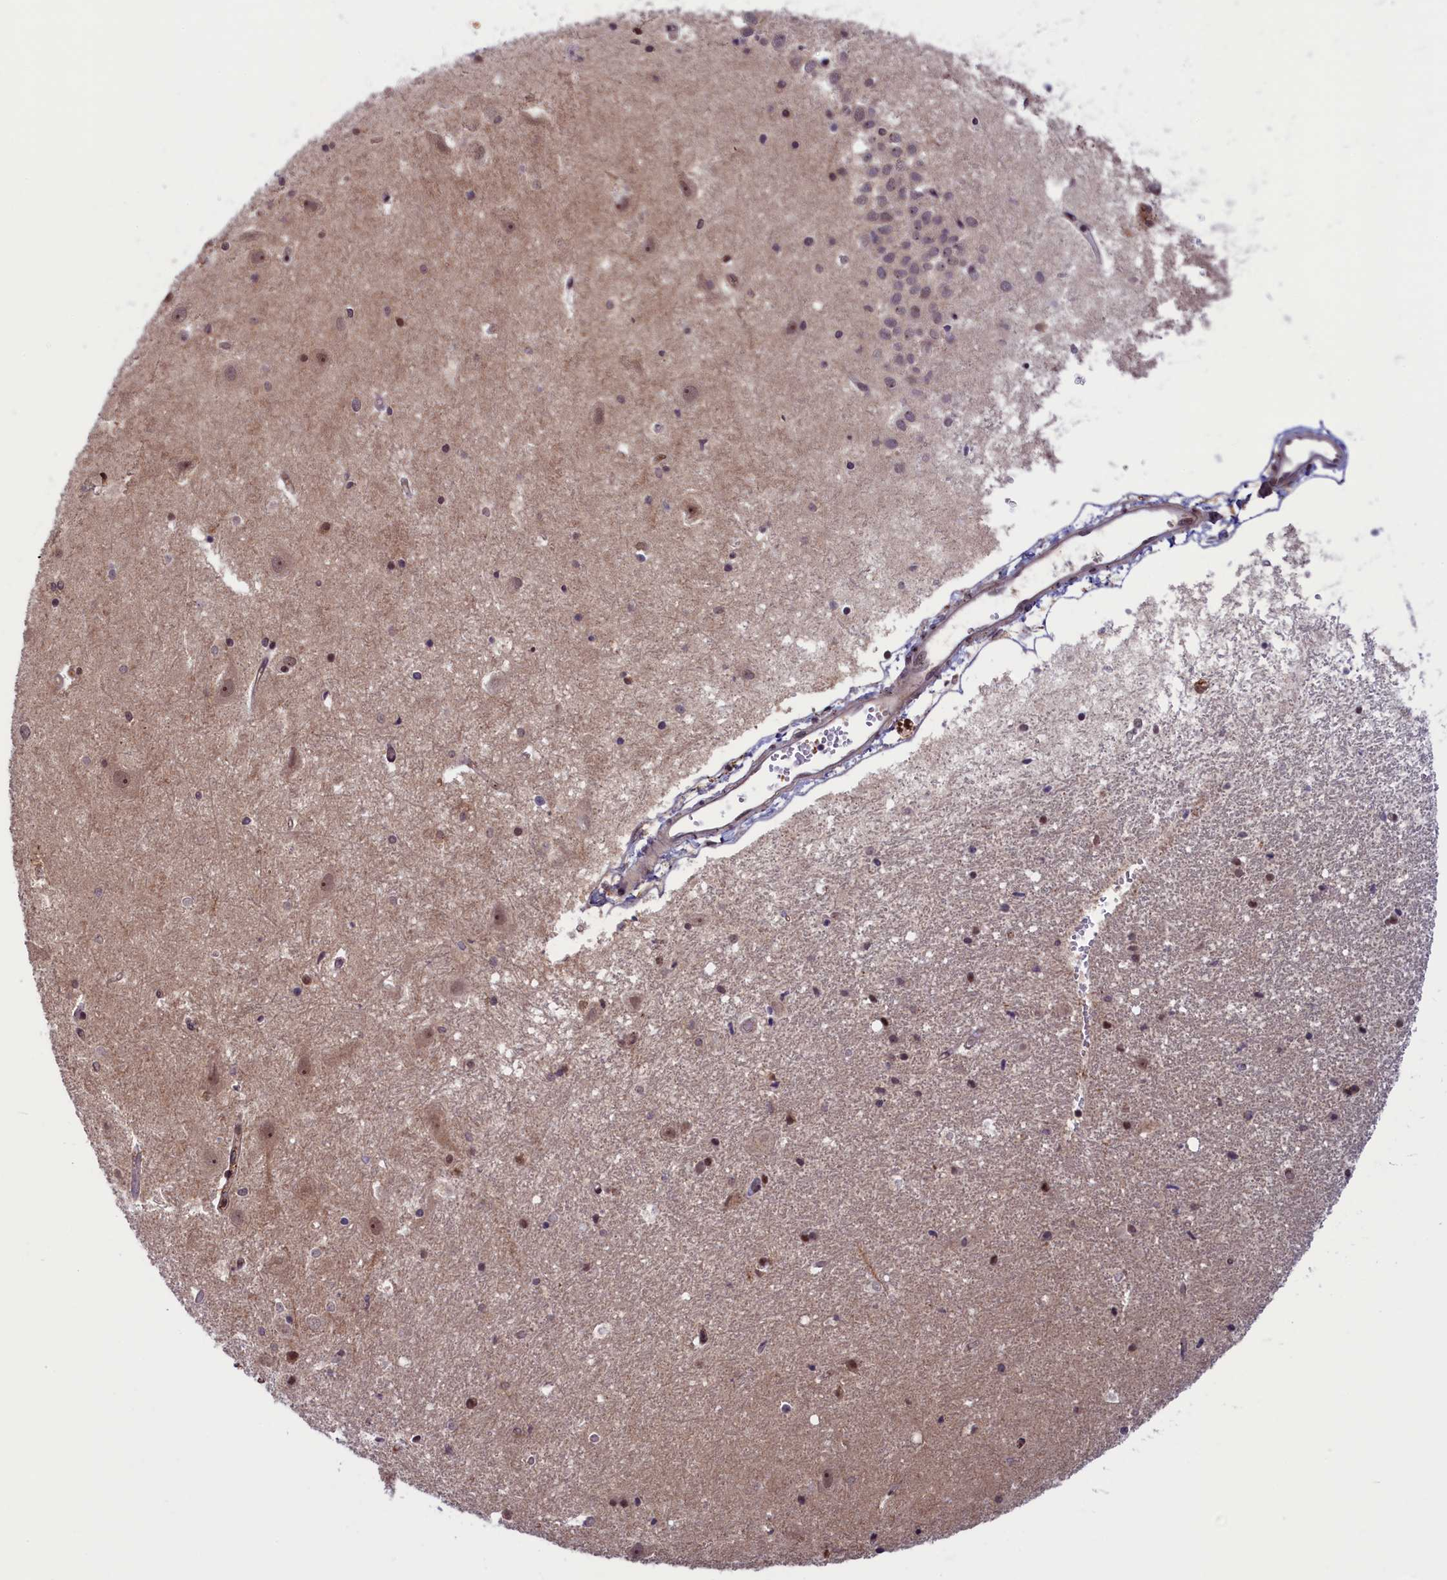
{"staining": {"intensity": "moderate", "quantity": "<25%", "location": "nuclear"}, "tissue": "hippocampus", "cell_type": "Glial cells", "image_type": "normal", "snomed": [{"axis": "morphology", "description": "Normal tissue, NOS"}, {"axis": "topography", "description": "Hippocampus"}], "caption": "IHC photomicrograph of benign human hippocampus stained for a protein (brown), which demonstrates low levels of moderate nuclear positivity in about <25% of glial cells.", "gene": "SLC7A6OS", "patient": {"sex": "female", "age": 52}}